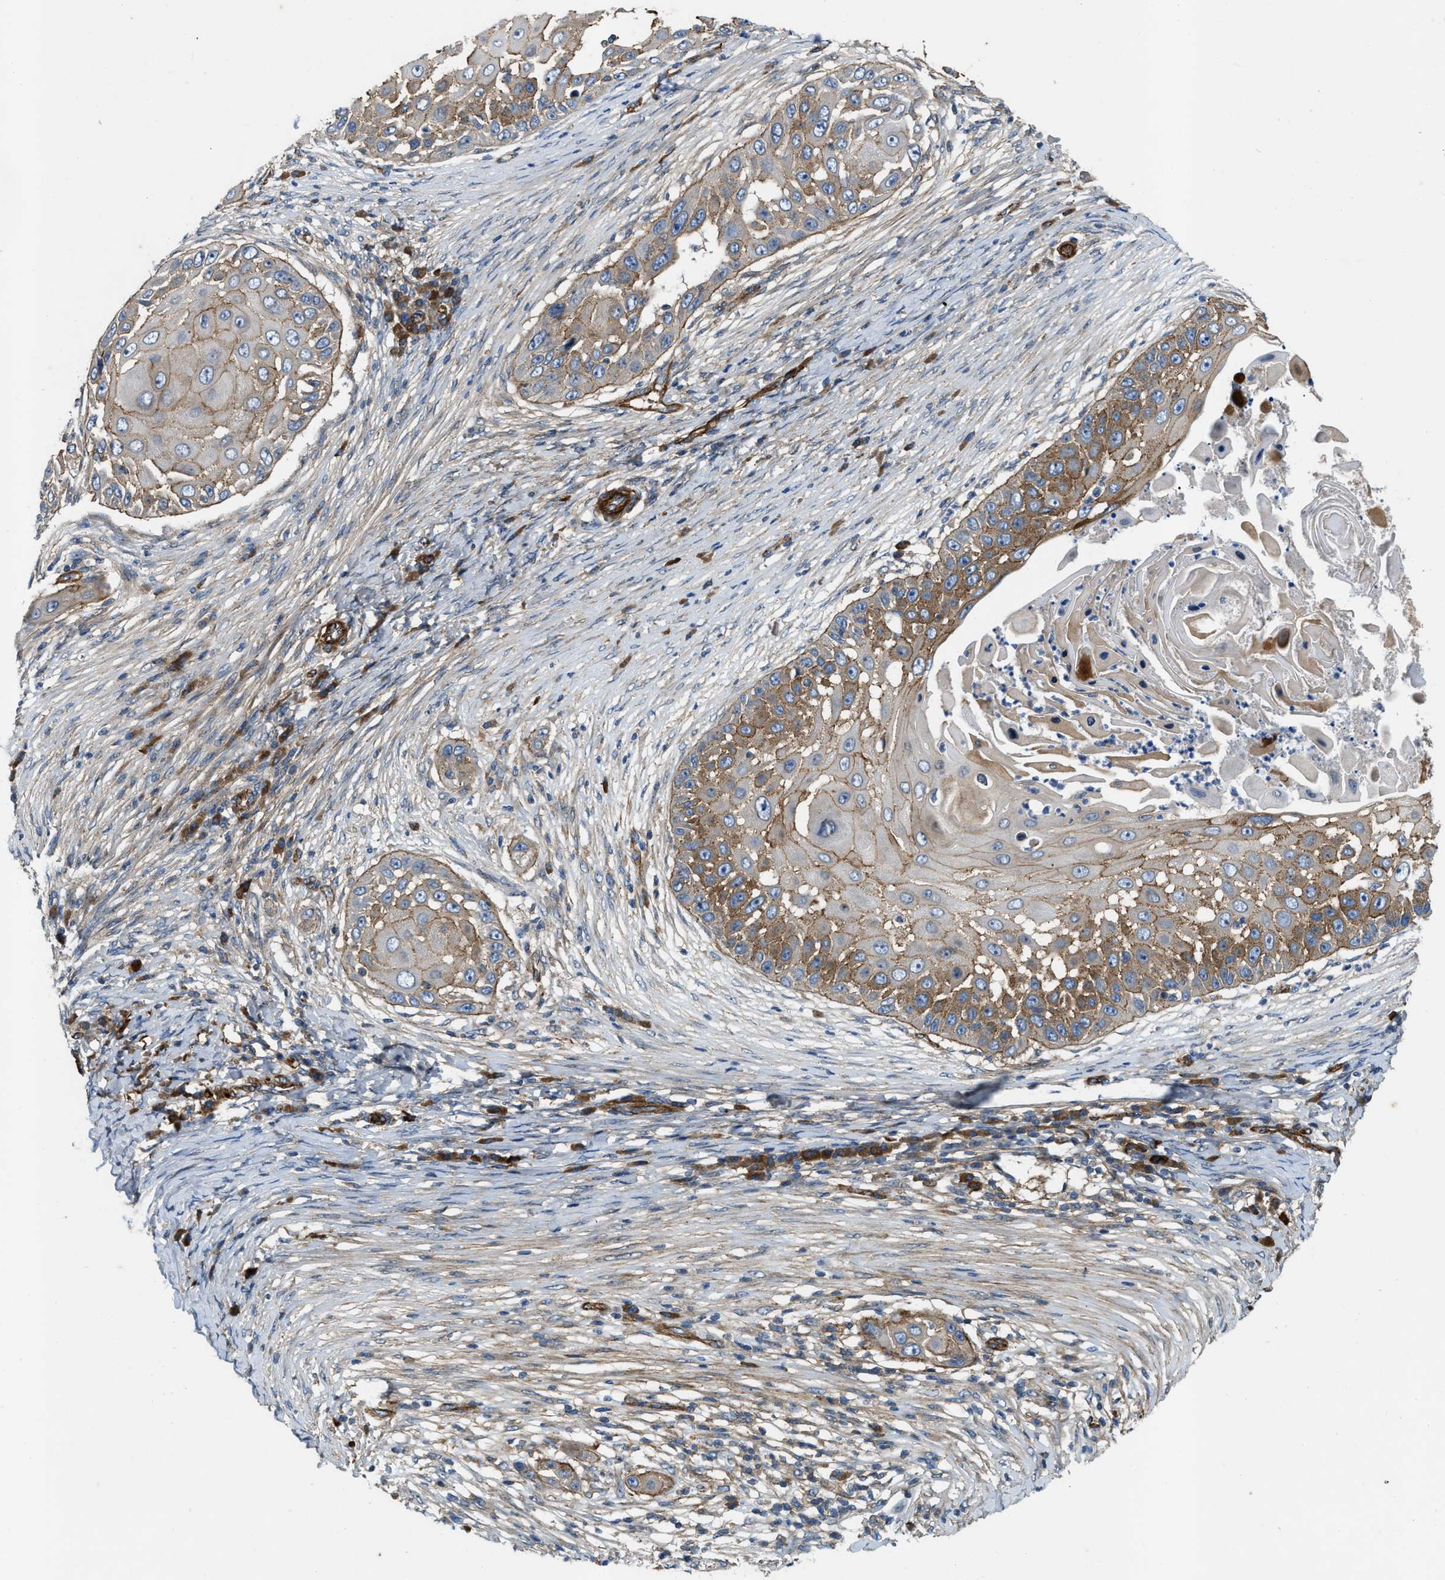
{"staining": {"intensity": "moderate", "quantity": "25%-75%", "location": "cytoplasmic/membranous"}, "tissue": "skin cancer", "cell_type": "Tumor cells", "image_type": "cancer", "snomed": [{"axis": "morphology", "description": "Squamous cell carcinoma, NOS"}, {"axis": "topography", "description": "Skin"}], "caption": "Skin squamous cell carcinoma stained with immunohistochemistry demonstrates moderate cytoplasmic/membranous positivity in about 25%-75% of tumor cells. (DAB (3,3'-diaminobenzidine) = brown stain, brightfield microscopy at high magnification).", "gene": "ERC1", "patient": {"sex": "female", "age": 44}}